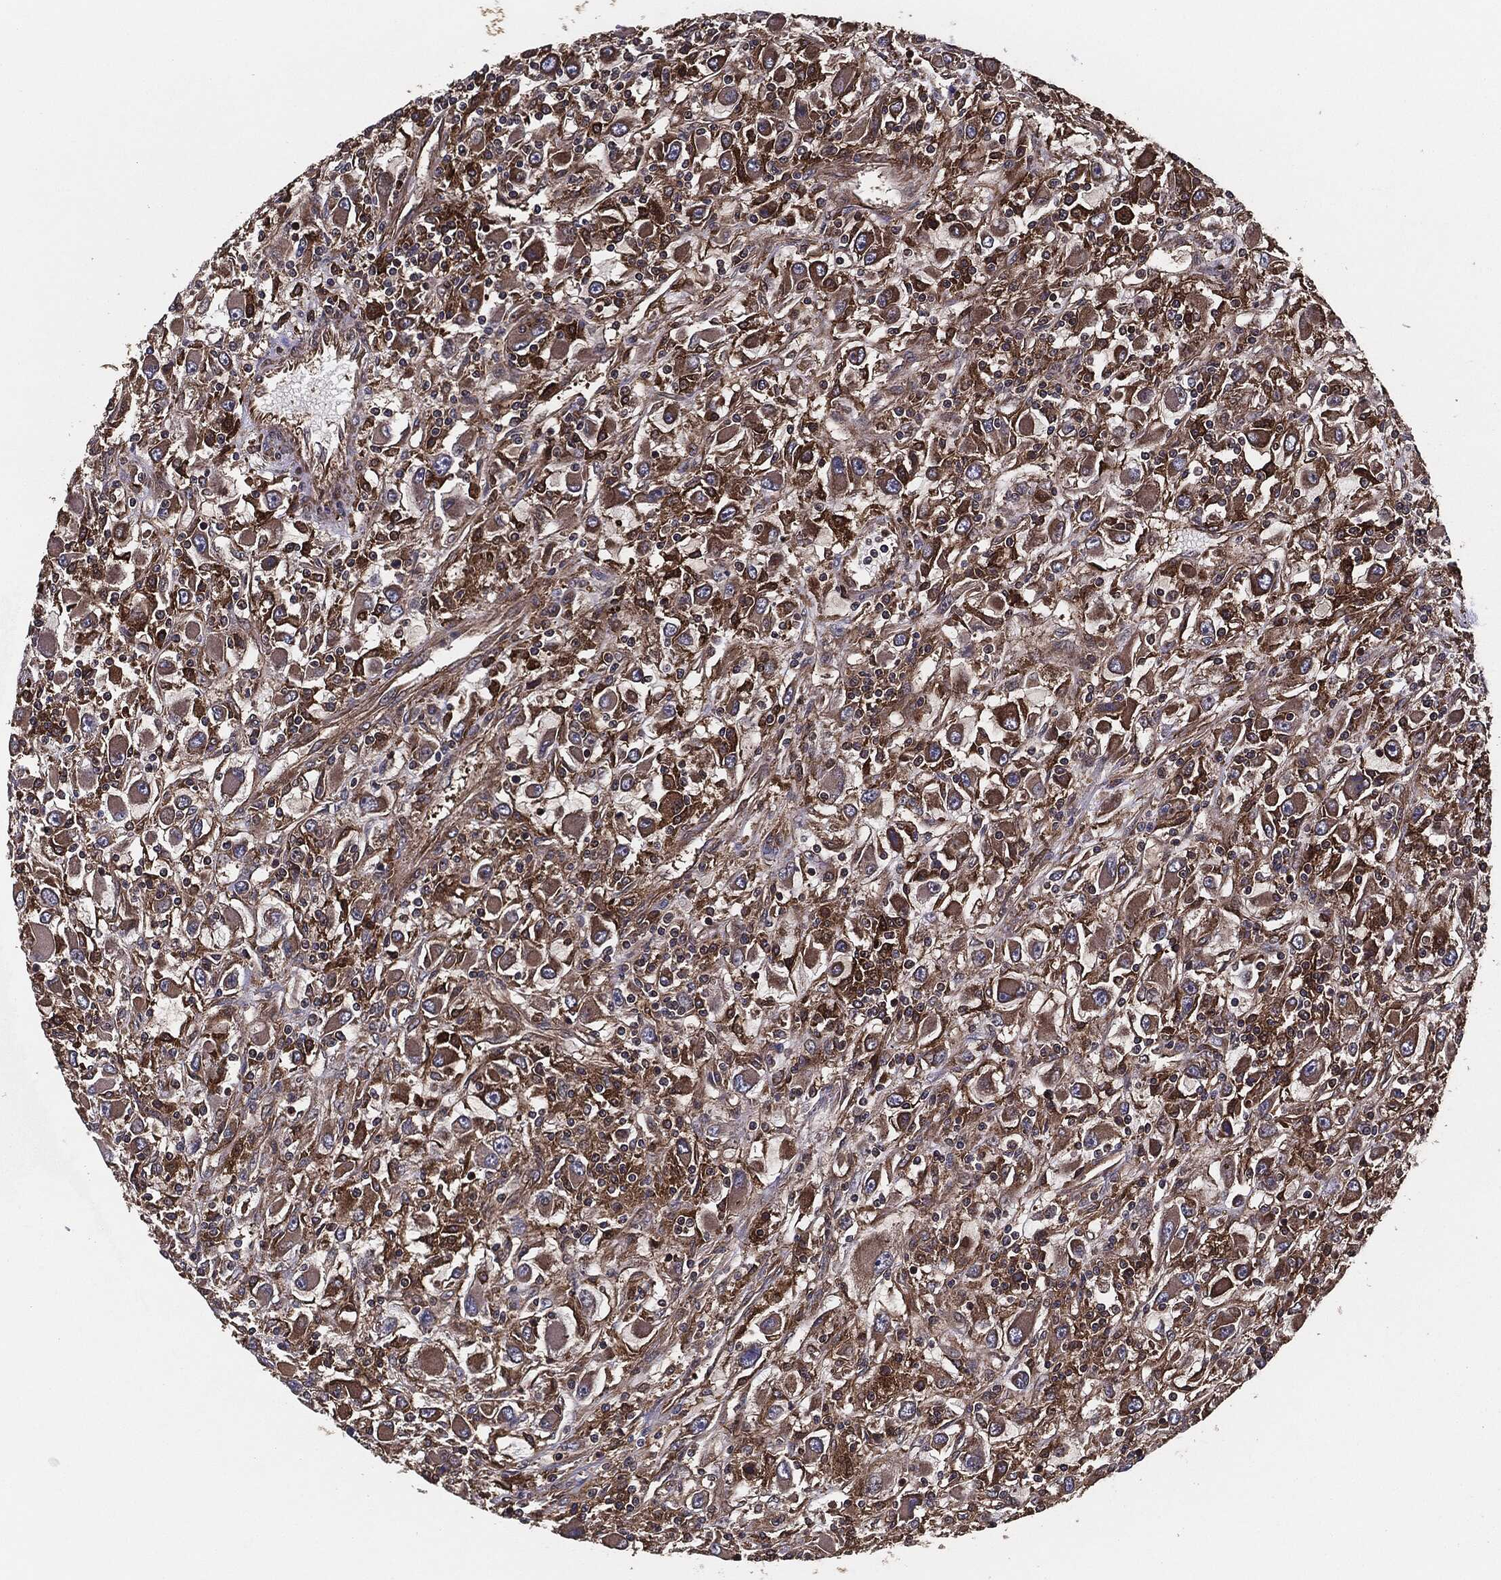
{"staining": {"intensity": "strong", "quantity": "25%-75%", "location": "cytoplasmic/membranous"}, "tissue": "renal cancer", "cell_type": "Tumor cells", "image_type": "cancer", "snomed": [{"axis": "morphology", "description": "Adenocarcinoma, NOS"}, {"axis": "topography", "description": "Kidney"}], "caption": "Protein expression analysis of renal cancer (adenocarcinoma) demonstrates strong cytoplasmic/membranous positivity in approximately 25%-75% of tumor cells.", "gene": "RAP1GDS1", "patient": {"sex": "female", "age": 67}}